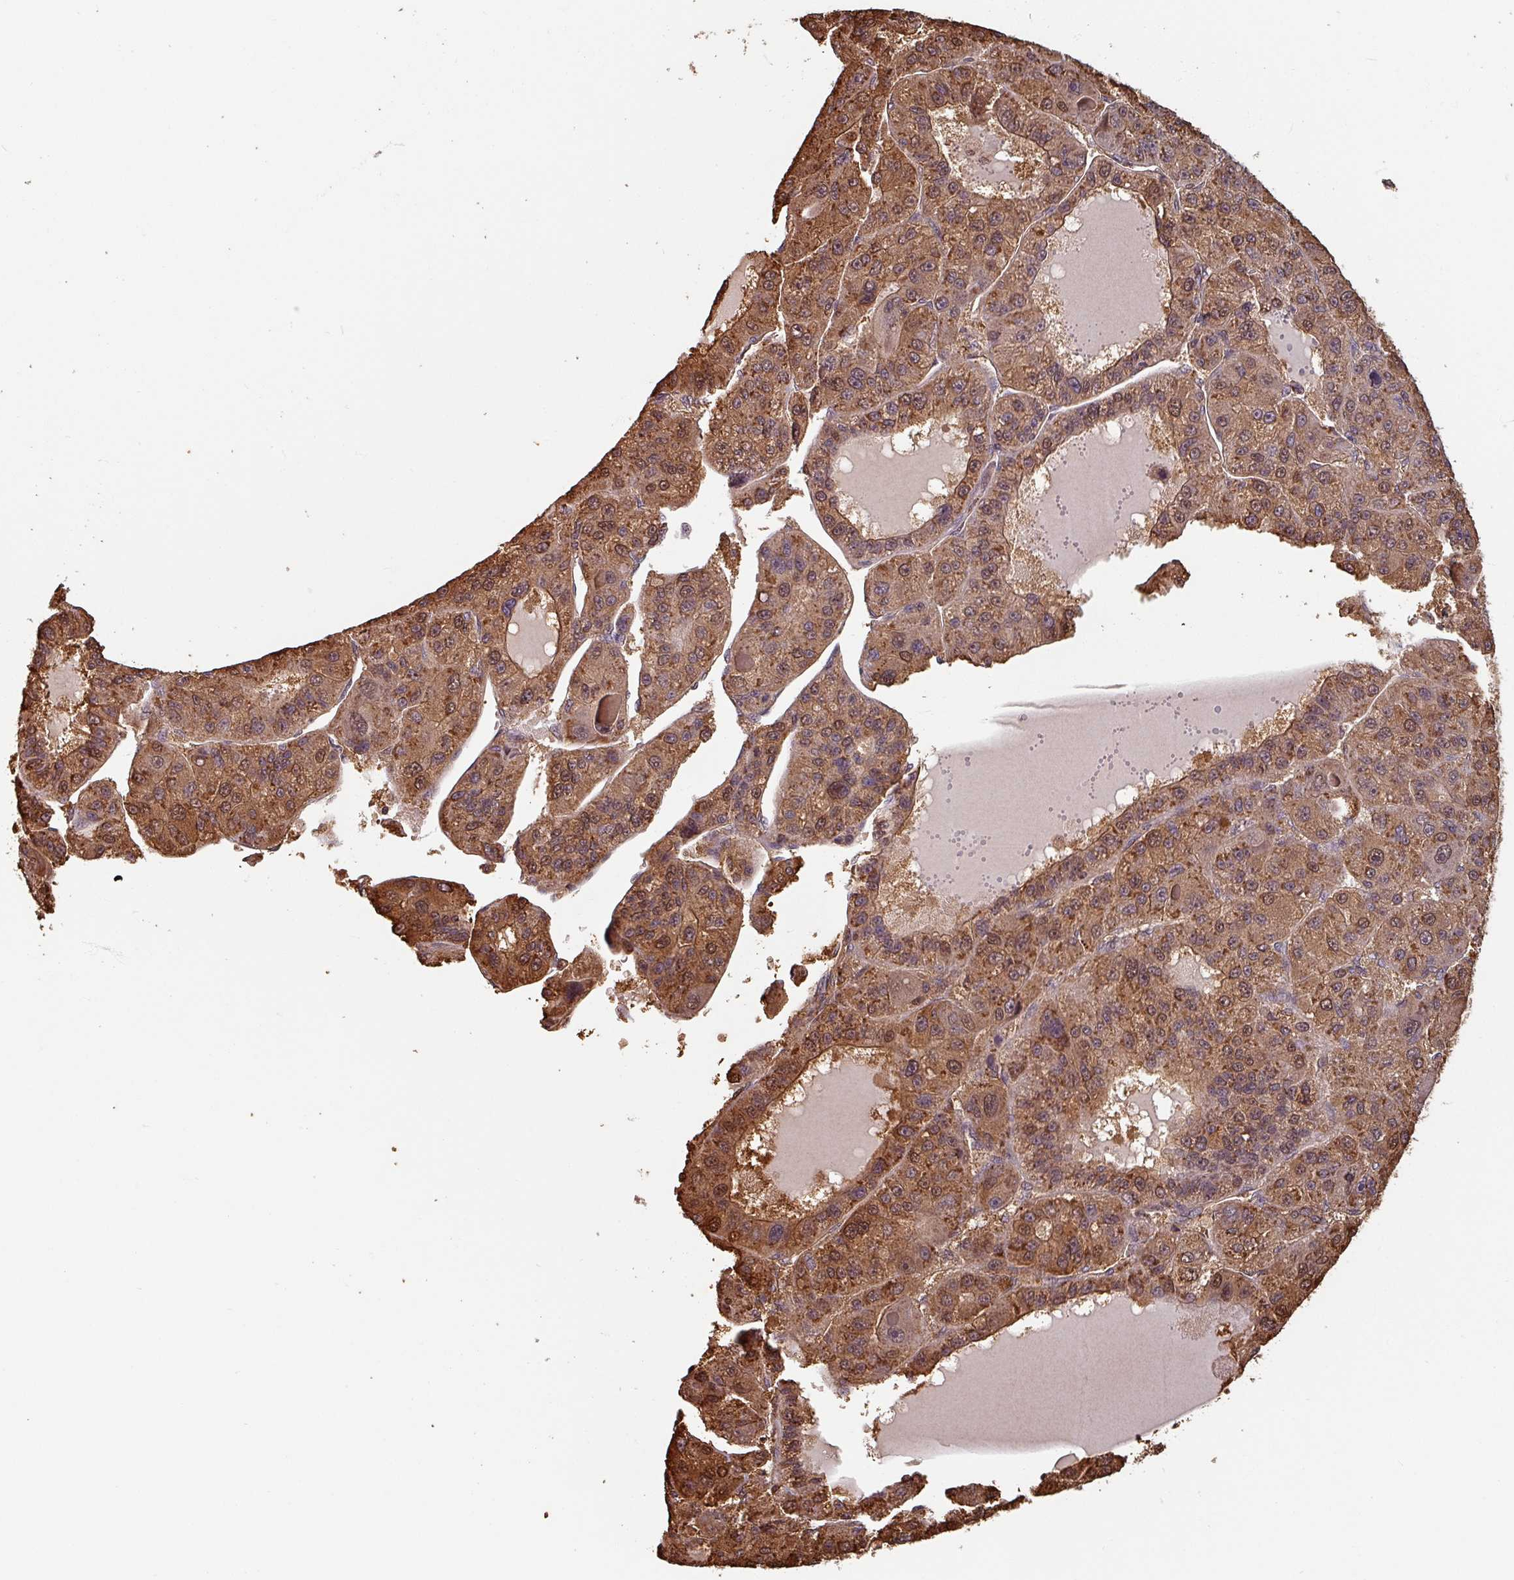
{"staining": {"intensity": "moderate", "quantity": ">75%", "location": "cytoplasmic/membranous,nuclear"}, "tissue": "liver cancer", "cell_type": "Tumor cells", "image_type": "cancer", "snomed": [{"axis": "morphology", "description": "Carcinoma, Hepatocellular, NOS"}, {"axis": "topography", "description": "Liver"}], "caption": "Immunohistochemical staining of liver hepatocellular carcinoma shows medium levels of moderate cytoplasmic/membranous and nuclear positivity in approximately >75% of tumor cells. The protein of interest is stained brown, and the nuclei are stained in blue (DAB IHC with brightfield microscopy, high magnification).", "gene": "EID1", "patient": {"sex": "male", "age": 76}}